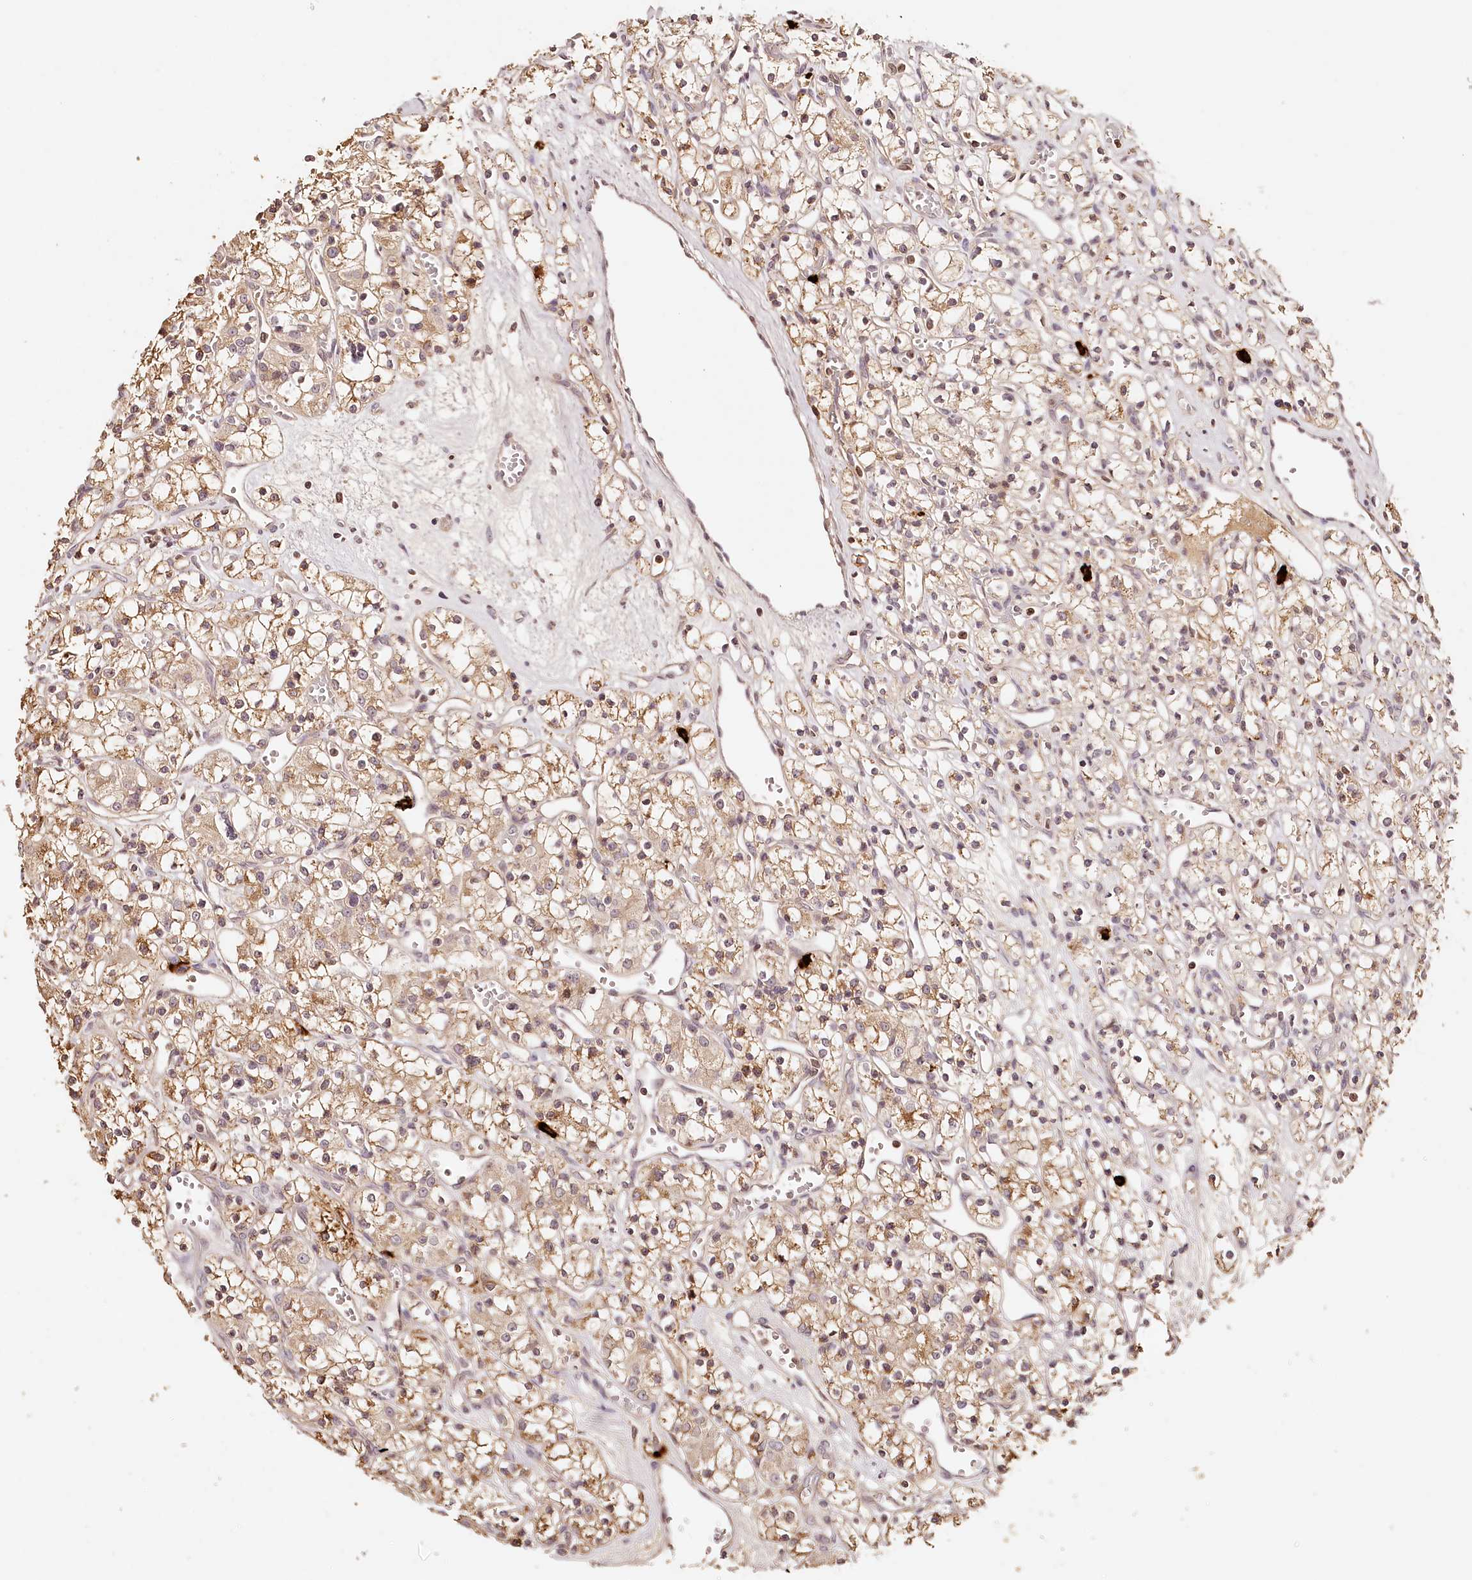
{"staining": {"intensity": "weak", "quantity": ">75%", "location": "cytoplasmic/membranous"}, "tissue": "renal cancer", "cell_type": "Tumor cells", "image_type": "cancer", "snomed": [{"axis": "morphology", "description": "Adenocarcinoma, NOS"}, {"axis": "topography", "description": "Kidney"}], "caption": "The image displays staining of renal cancer, revealing weak cytoplasmic/membranous protein expression (brown color) within tumor cells. (DAB IHC, brown staining for protein, blue staining for nuclei).", "gene": "SYNGR1", "patient": {"sex": "female", "age": 59}}